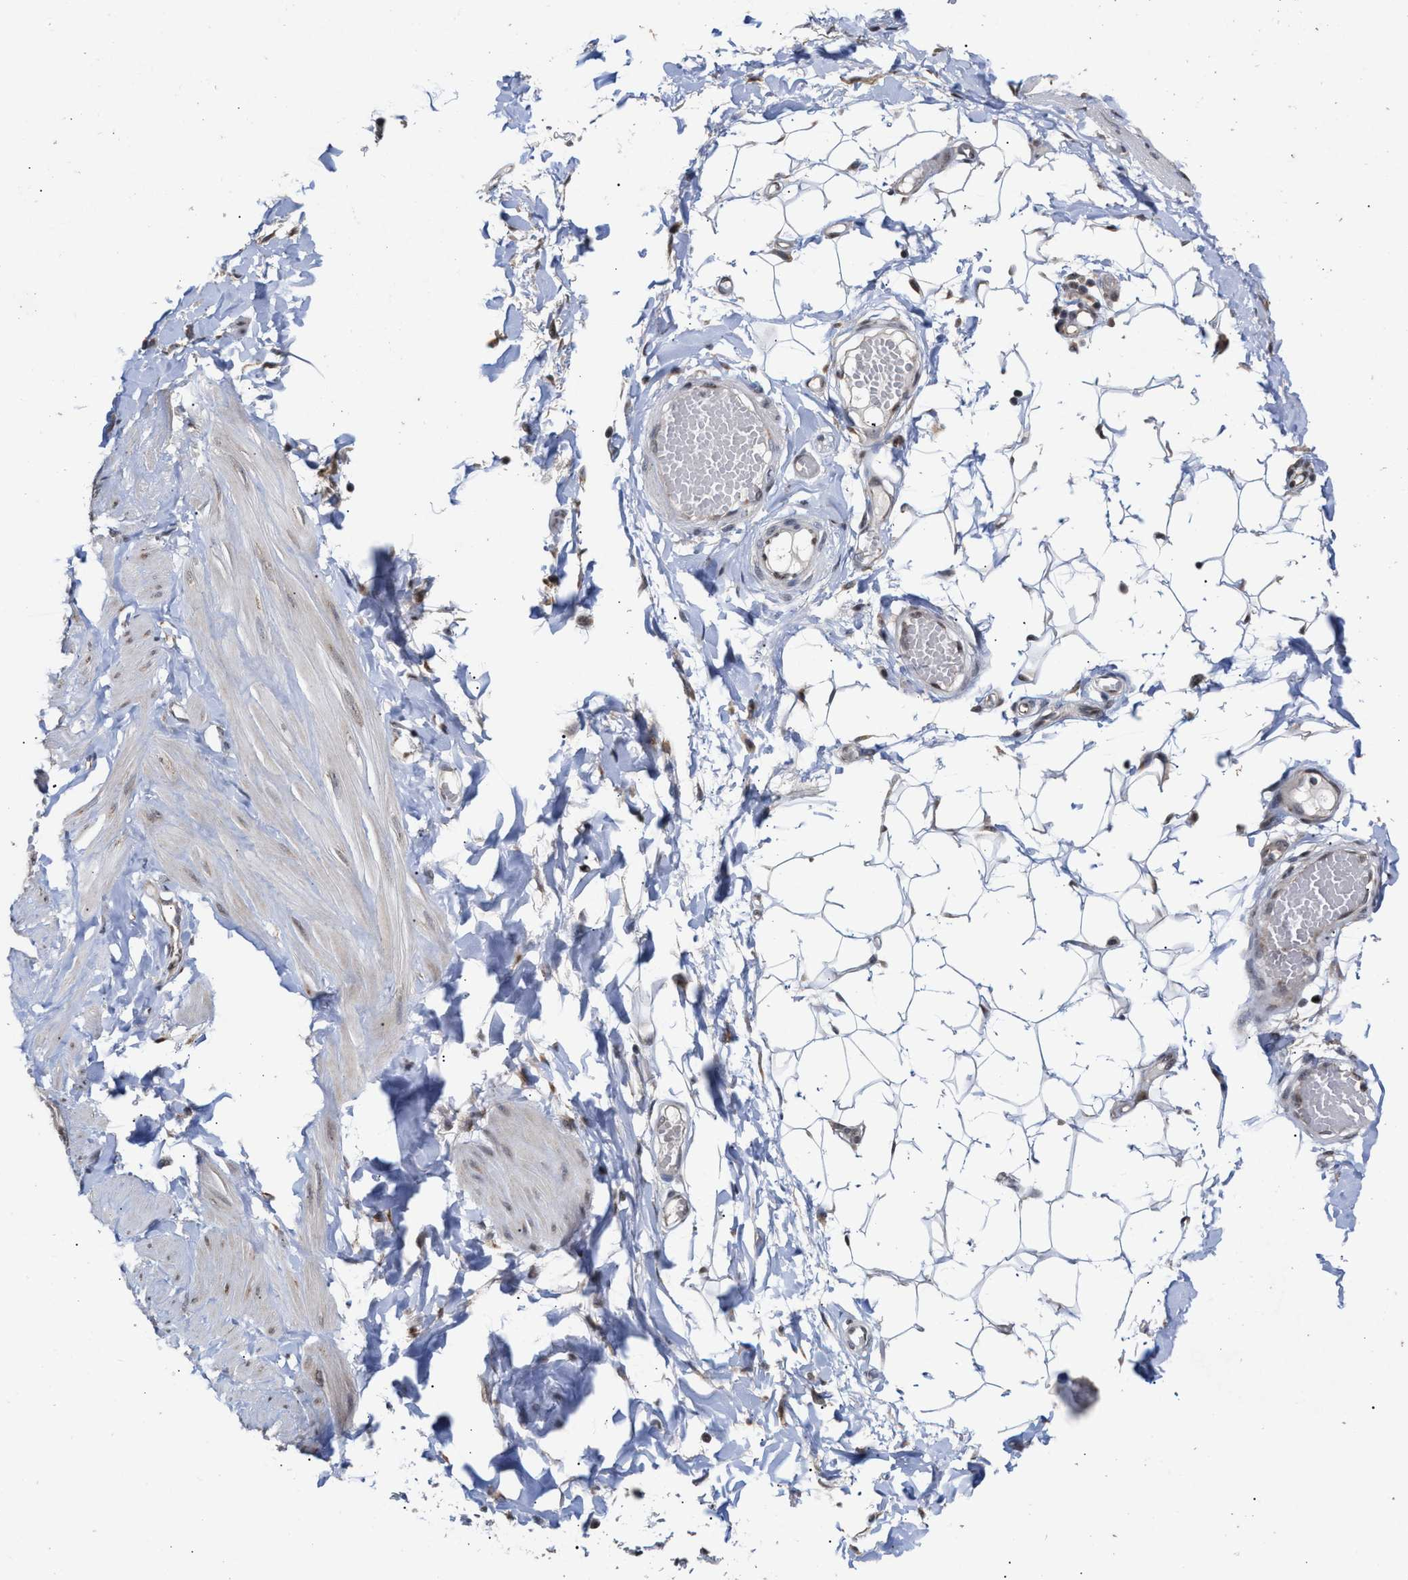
{"staining": {"intensity": "moderate", "quantity": ">75%", "location": "nuclear"}, "tissue": "adipose tissue", "cell_type": "Adipocytes", "image_type": "normal", "snomed": [{"axis": "morphology", "description": "Normal tissue, NOS"}, {"axis": "topography", "description": "Adipose tissue"}, {"axis": "topography", "description": "Vascular tissue"}, {"axis": "topography", "description": "Peripheral nerve tissue"}], "caption": "Immunohistochemistry (IHC) micrograph of unremarkable adipose tissue: human adipose tissue stained using IHC demonstrates medium levels of moderate protein expression localized specifically in the nuclear of adipocytes, appearing as a nuclear brown color.", "gene": "MKNK2", "patient": {"sex": "male", "age": 25}}